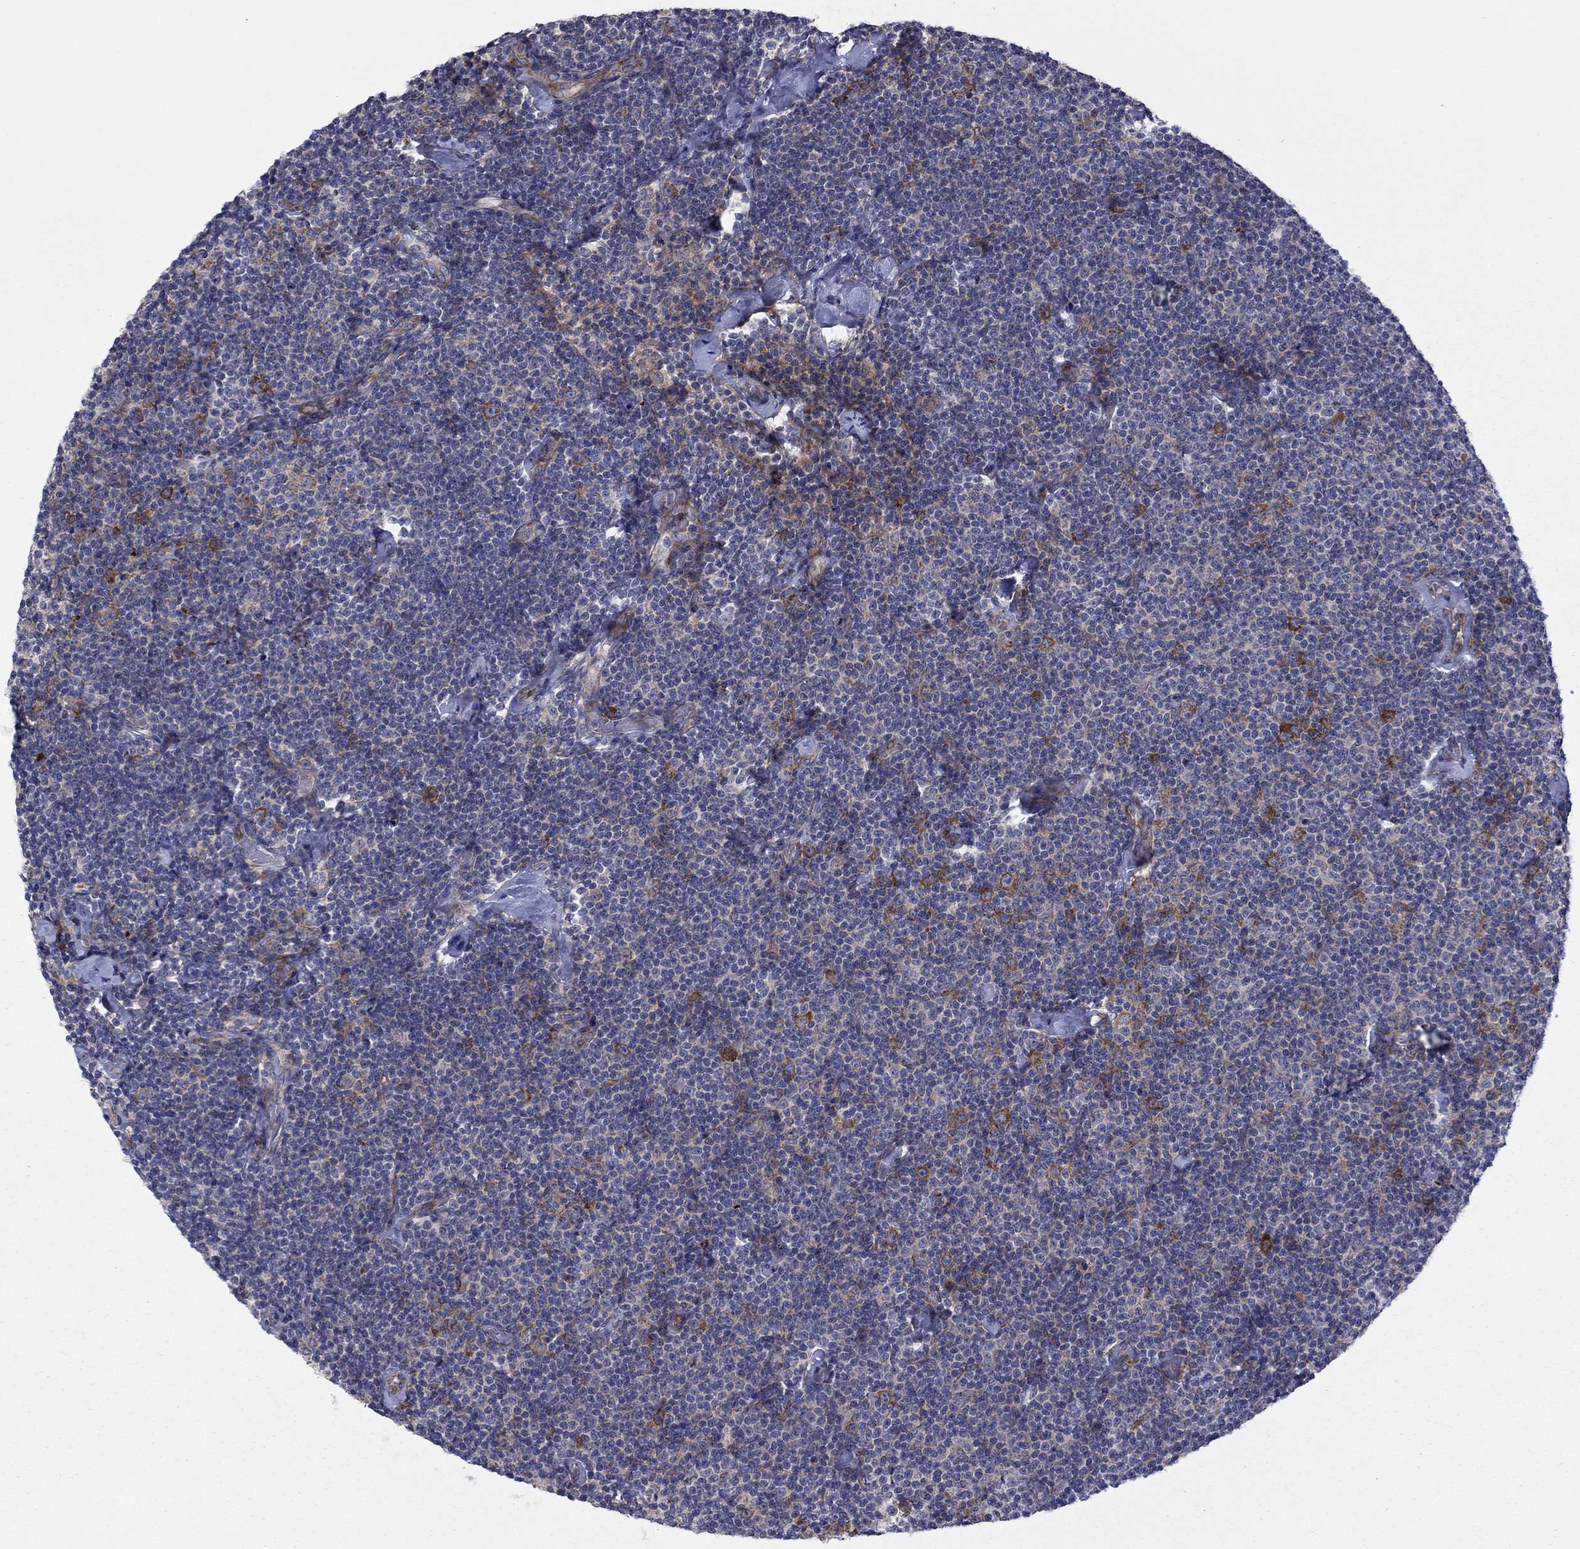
{"staining": {"intensity": "moderate", "quantity": "<25%", "location": "cytoplasmic/membranous"}, "tissue": "lymphoma", "cell_type": "Tumor cells", "image_type": "cancer", "snomed": [{"axis": "morphology", "description": "Malignant lymphoma, non-Hodgkin's type, Low grade"}, {"axis": "topography", "description": "Lymph node"}], "caption": "Moderate cytoplasmic/membranous protein expression is seen in about <25% of tumor cells in low-grade malignant lymphoma, non-Hodgkin's type. The staining was performed using DAB, with brown indicating positive protein expression. Nuclei are stained blue with hematoxylin.", "gene": "GPR155", "patient": {"sex": "male", "age": 81}}